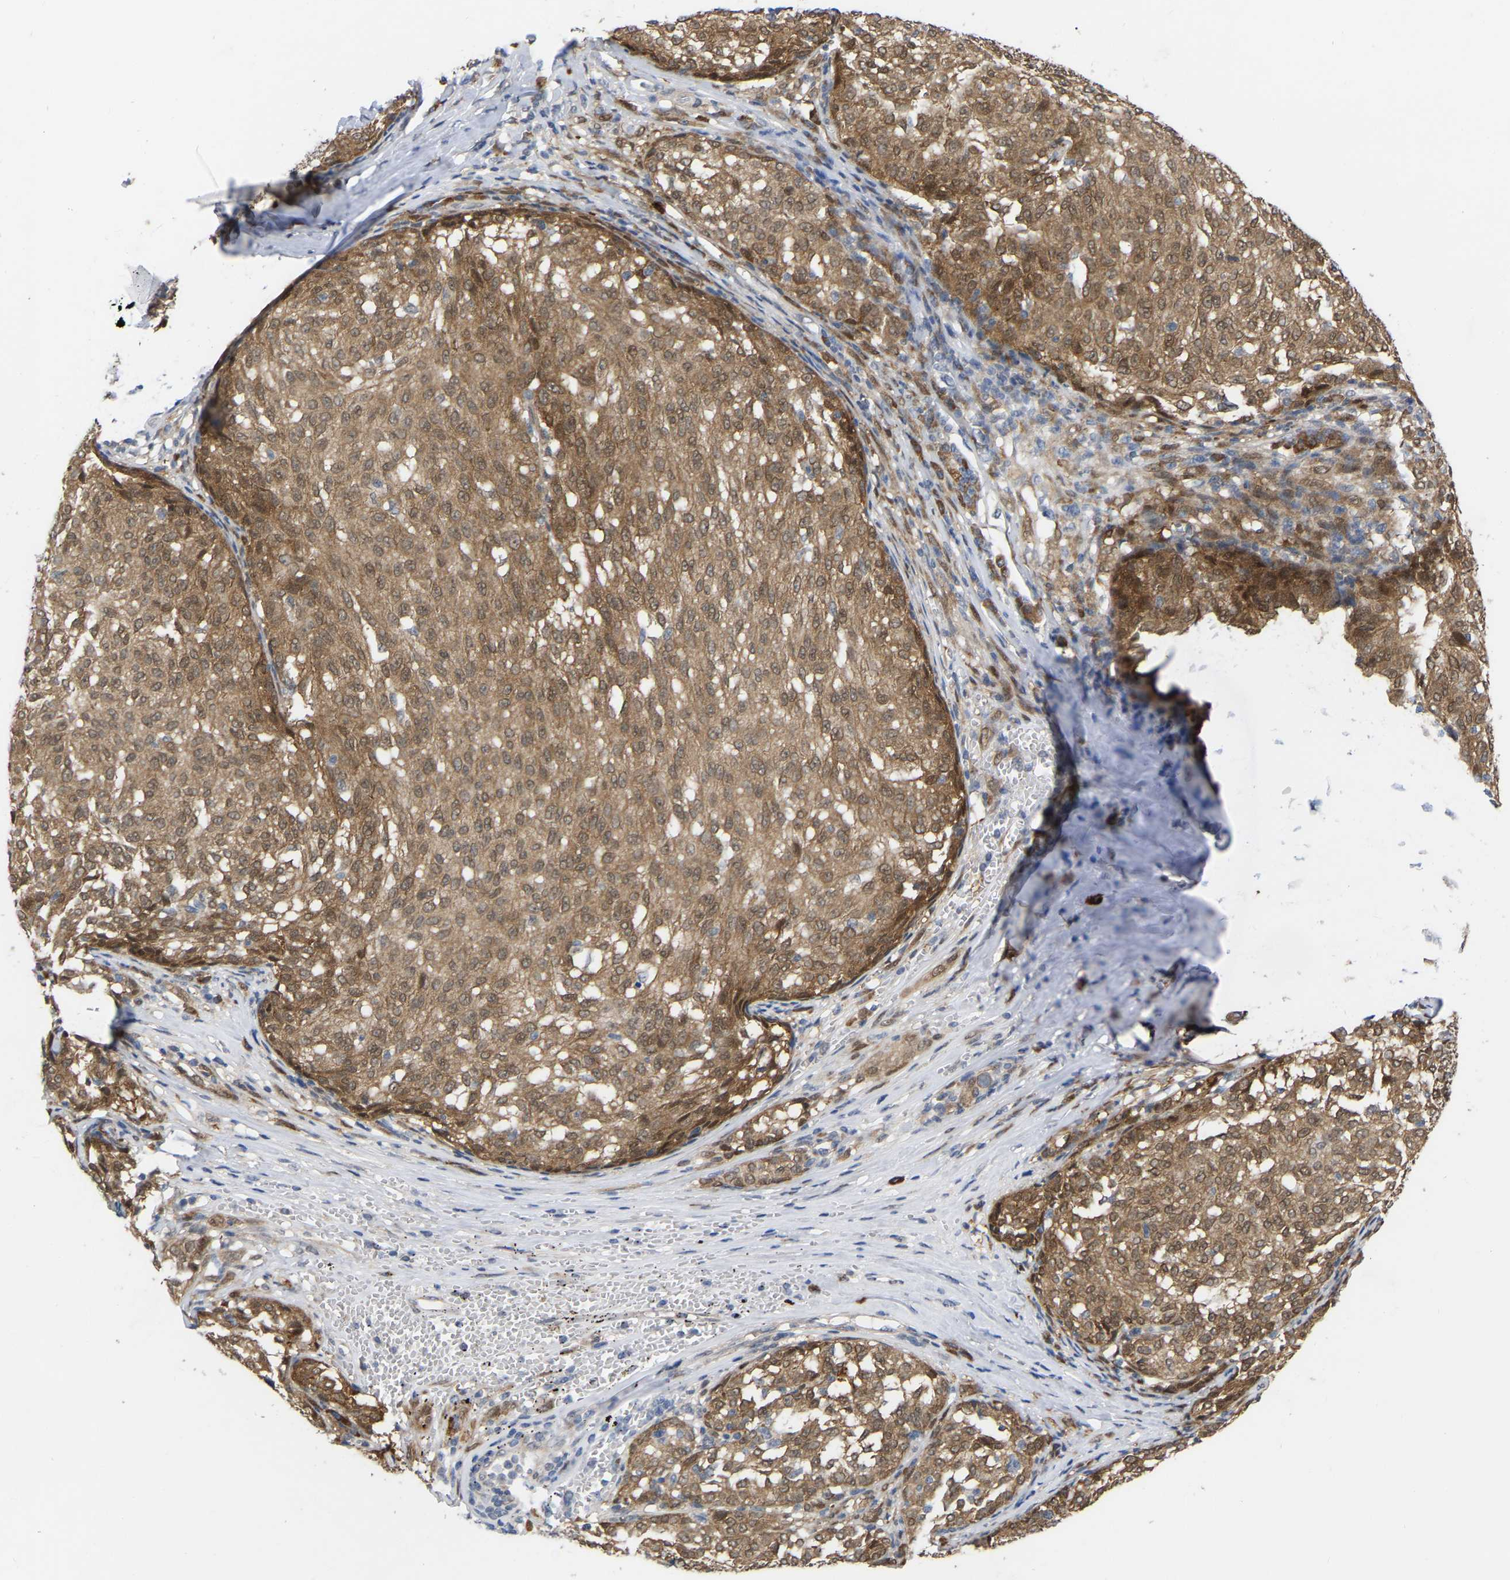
{"staining": {"intensity": "moderate", "quantity": ">75%", "location": "cytoplasmic/membranous"}, "tissue": "melanoma", "cell_type": "Tumor cells", "image_type": "cancer", "snomed": [{"axis": "morphology", "description": "Malignant melanoma, NOS"}, {"axis": "topography", "description": "Skin"}], "caption": "Immunohistochemistry (IHC) (DAB) staining of malignant melanoma exhibits moderate cytoplasmic/membranous protein positivity in approximately >75% of tumor cells.", "gene": "UBE4B", "patient": {"sex": "female", "age": 72}}